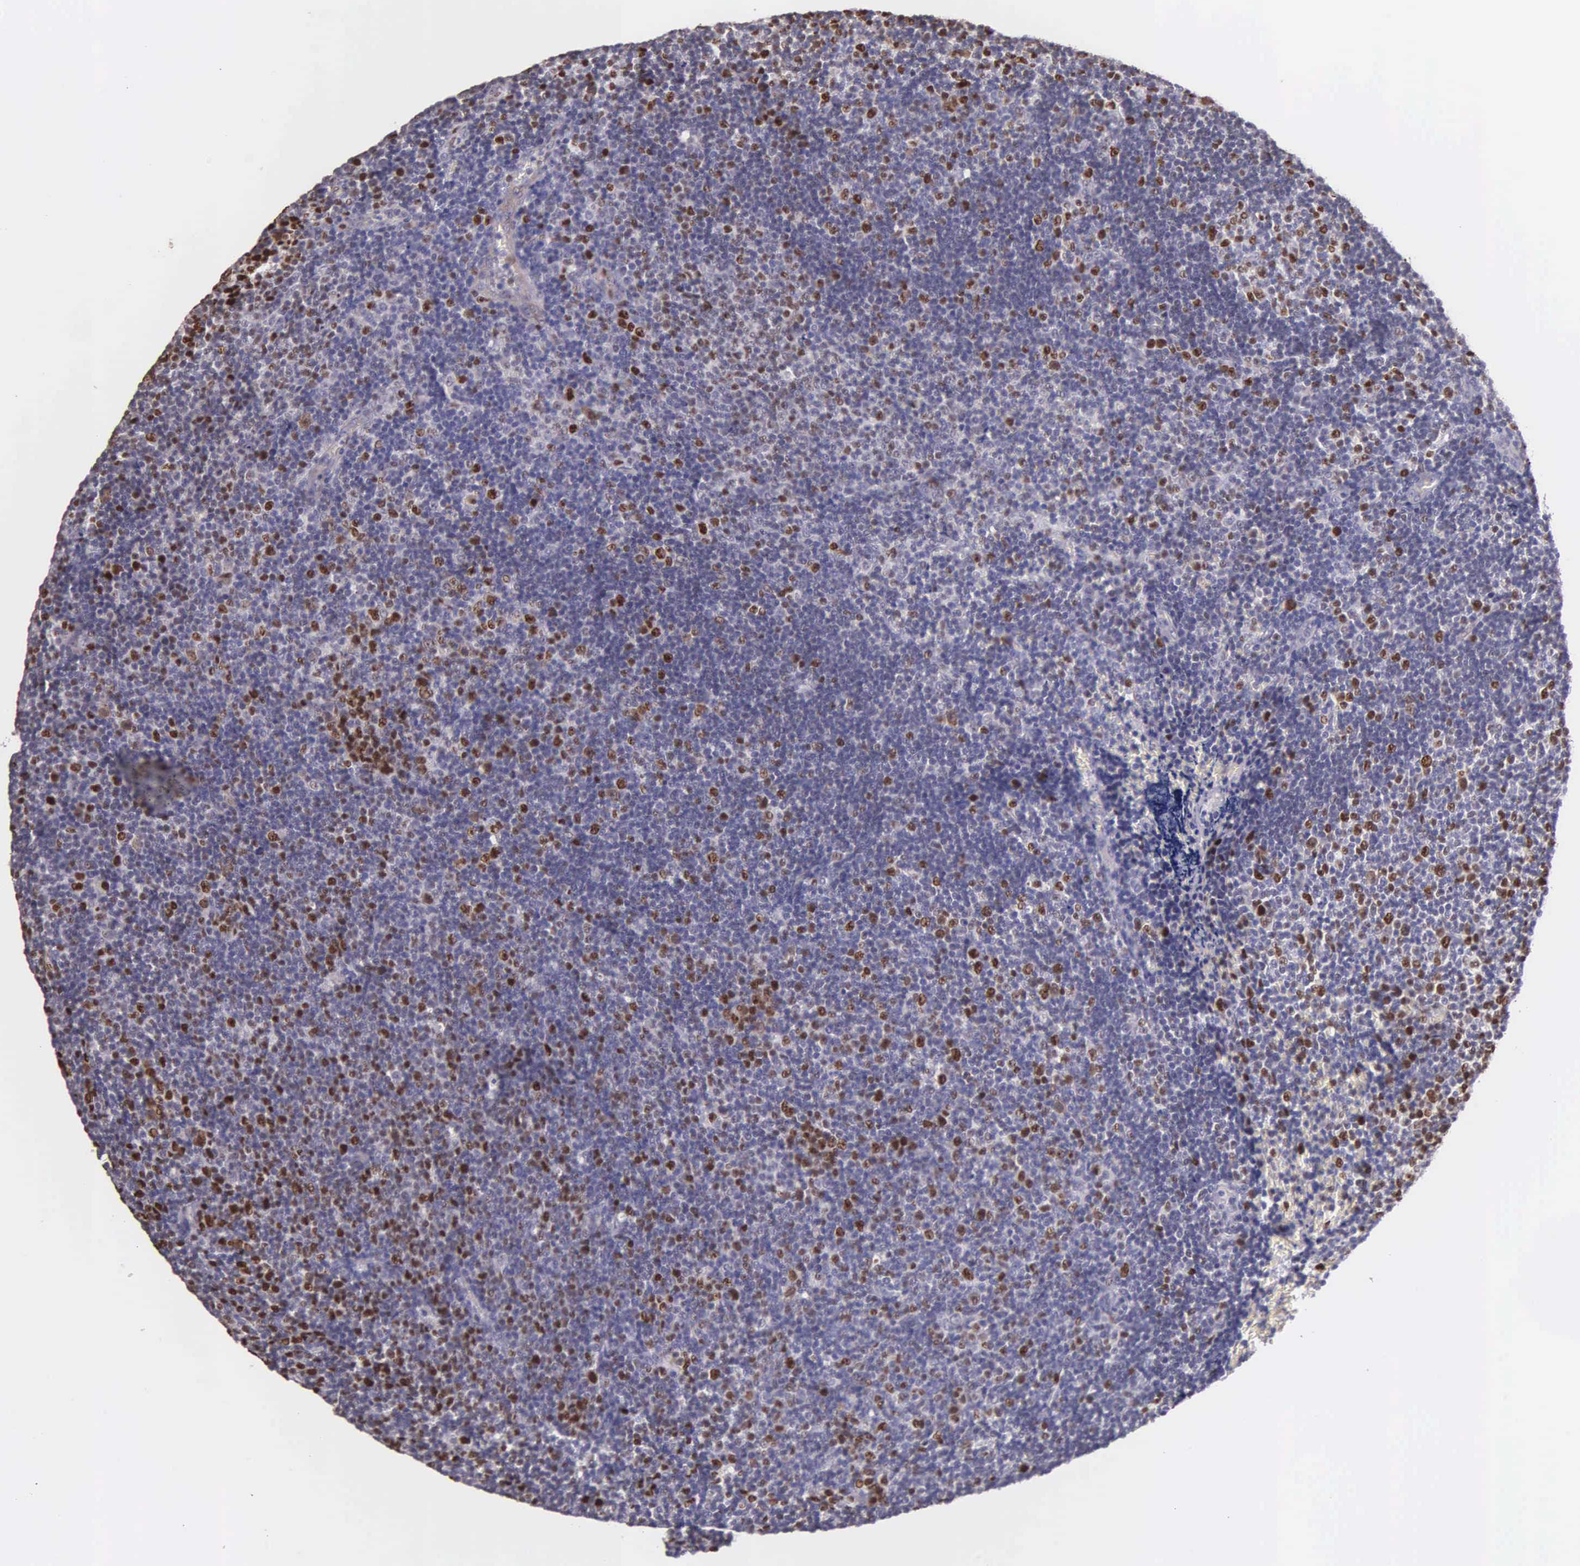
{"staining": {"intensity": "moderate", "quantity": "<25%", "location": "nuclear"}, "tissue": "lymphoma", "cell_type": "Tumor cells", "image_type": "cancer", "snomed": [{"axis": "morphology", "description": "Malignant lymphoma, non-Hodgkin's type, Low grade"}, {"axis": "topography", "description": "Lymph node"}], "caption": "Lymphoma stained for a protein (brown) reveals moderate nuclear positive positivity in approximately <25% of tumor cells.", "gene": "MCM5", "patient": {"sex": "male", "age": 49}}